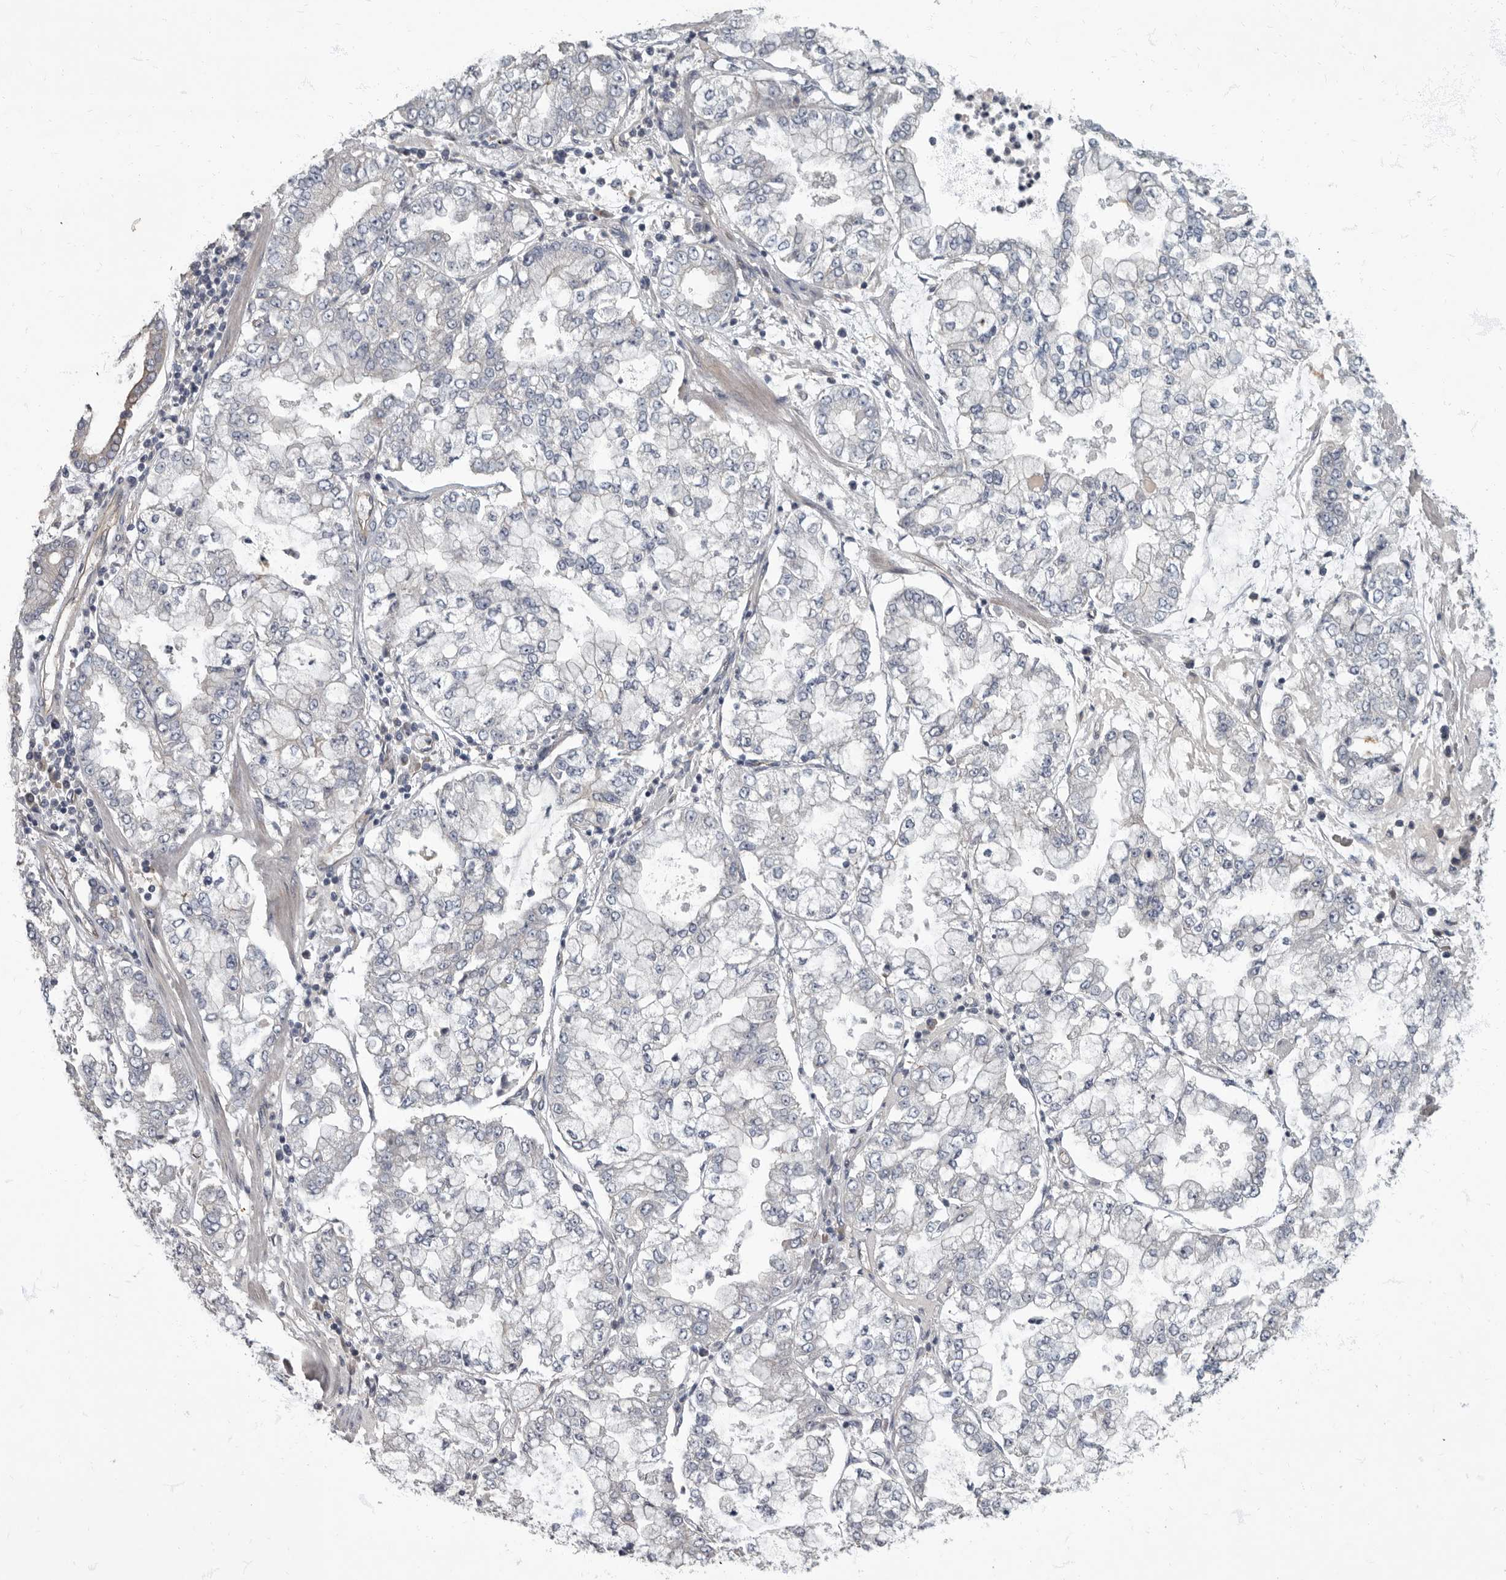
{"staining": {"intensity": "negative", "quantity": "none", "location": "none"}, "tissue": "stomach cancer", "cell_type": "Tumor cells", "image_type": "cancer", "snomed": [{"axis": "morphology", "description": "Adenocarcinoma, NOS"}, {"axis": "topography", "description": "Stomach"}], "caption": "Tumor cells show no significant protein staining in stomach cancer (adenocarcinoma).", "gene": "PDK1", "patient": {"sex": "male", "age": 76}}